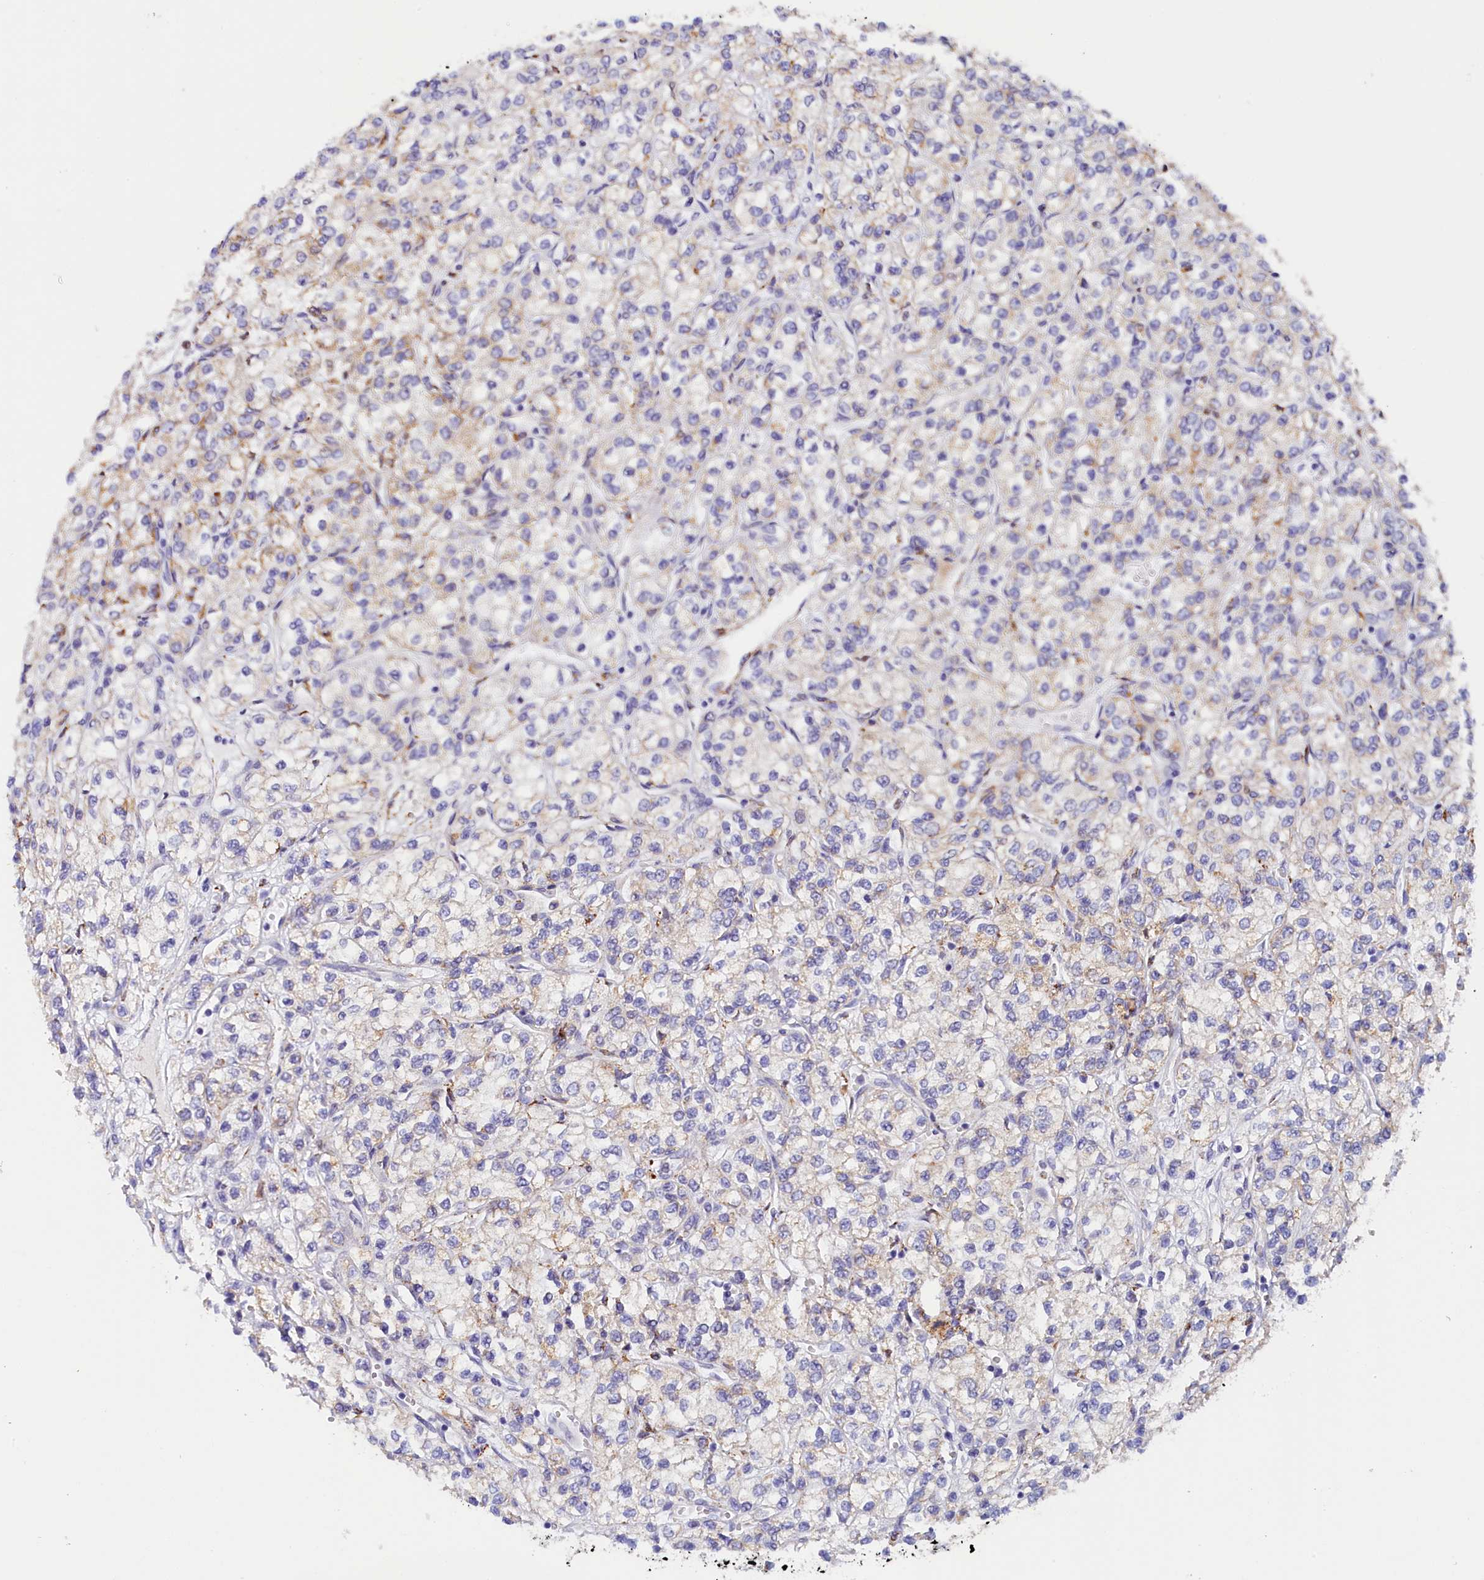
{"staining": {"intensity": "strong", "quantity": "<25%", "location": "cytoplasmic/membranous"}, "tissue": "renal cancer", "cell_type": "Tumor cells", "image_type": "cancer", "snomed": [{"axis": "morphology", "description": "Adenocarcinoma, NOS"}, {"axis": "topography", "description": "Kidney"}], "caption": "This is an image of IHC staining of renal adenocarcinoma, which shows strong expression in the cytoplasmic/membranous of tumor cells.", "gene": "AKTIP", "patient": {"sex": "male", "age": 80}}